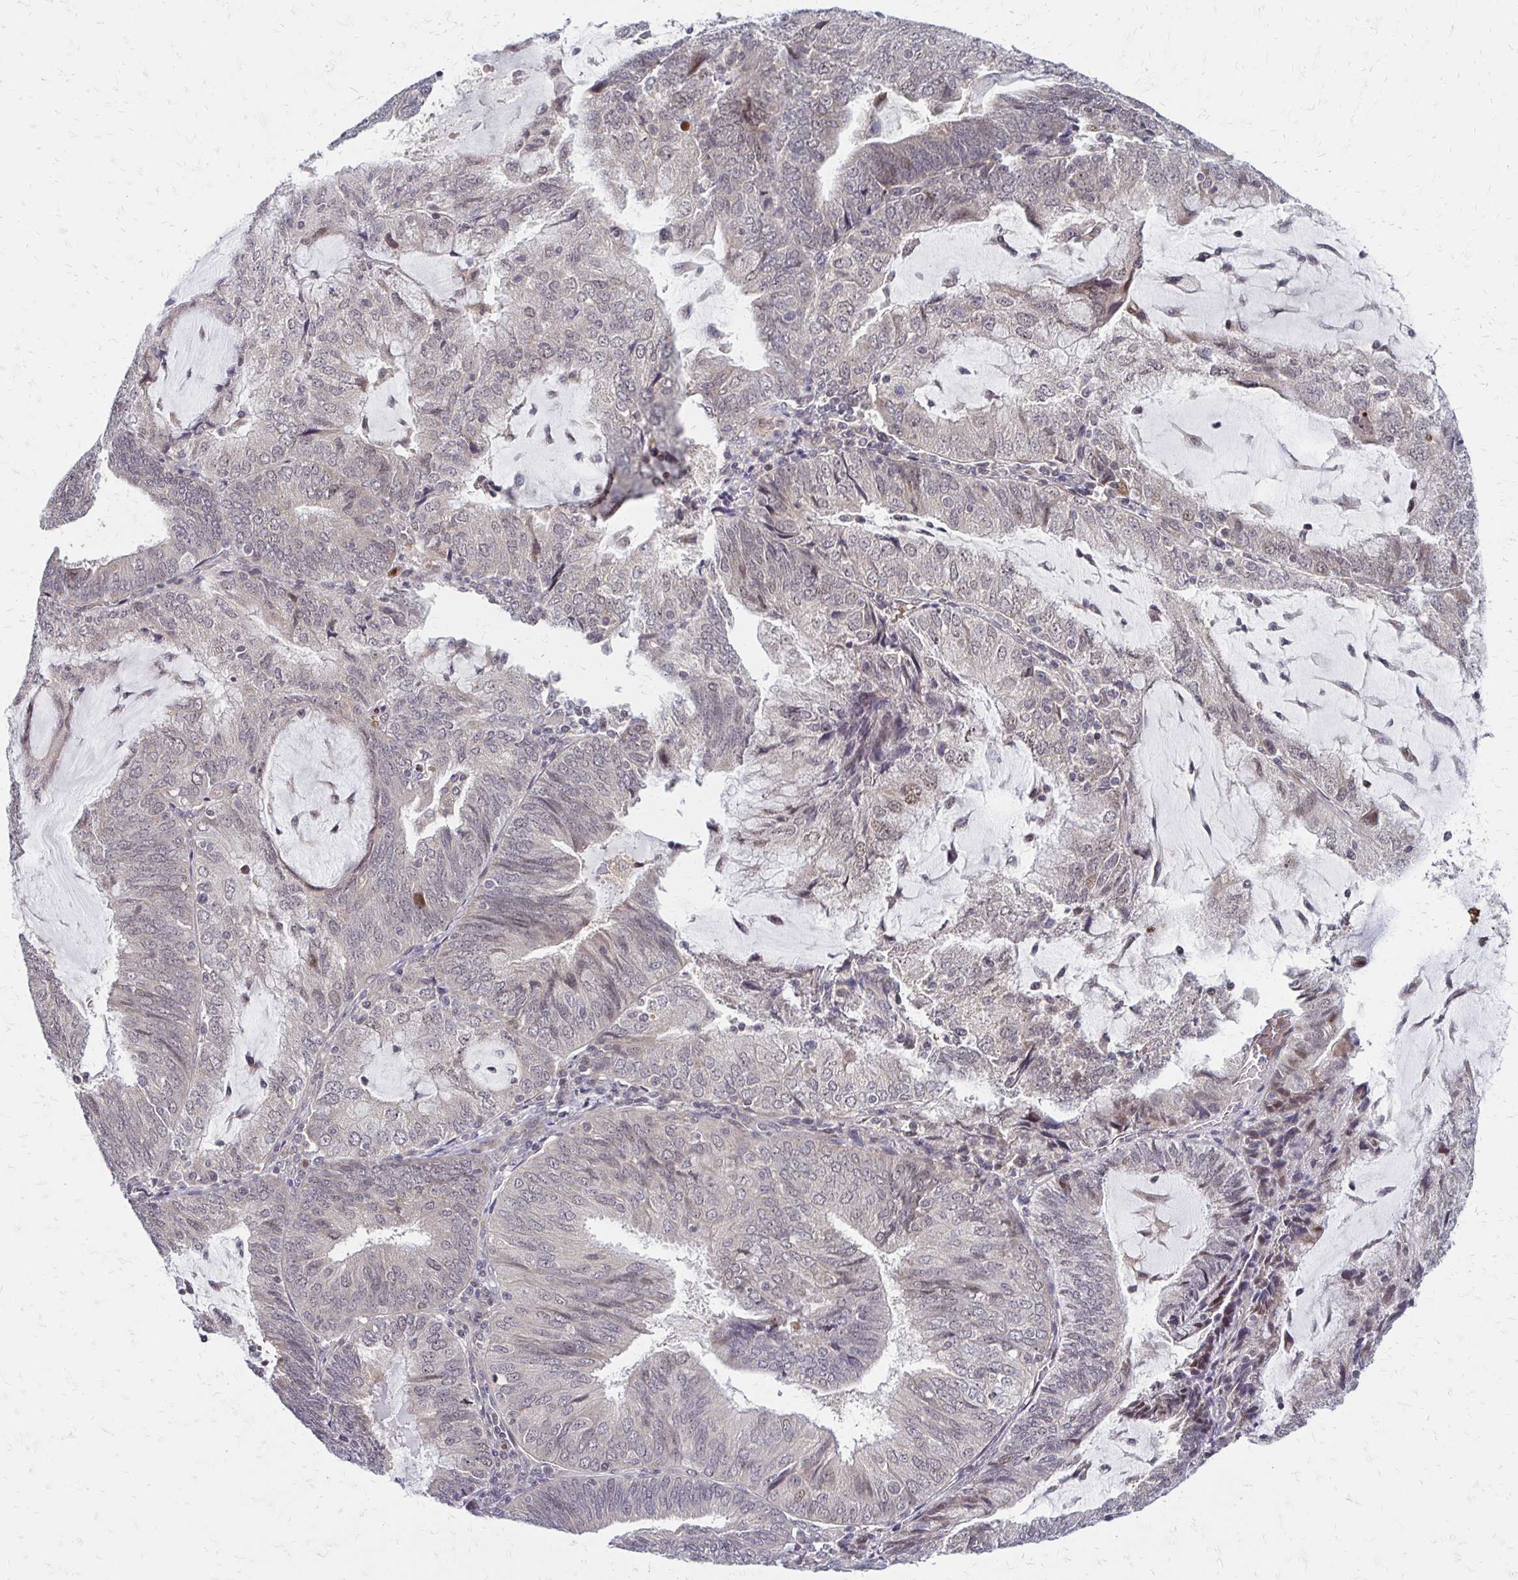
{"staining": {"intensity": "strong", "quantity": "<25%", "location": "nuclear"}, "tissue": "endometrial cancer", "cell_type": "Tumor cells", "image_type": "cancer", "snomed": [{"axis": "morphology", "description": "Adenocarcinoma, NOS"}, {"axis": "topography", "description": "Endometrium"}], "caption": "The histopathology image displays a brown stain indicating the presence of a protein in the nuclear of tumor cells in endometrial cancer (adenocarcinoma).", "gene": "TRIR", "patient": {"sex": "female", "age": 81}}